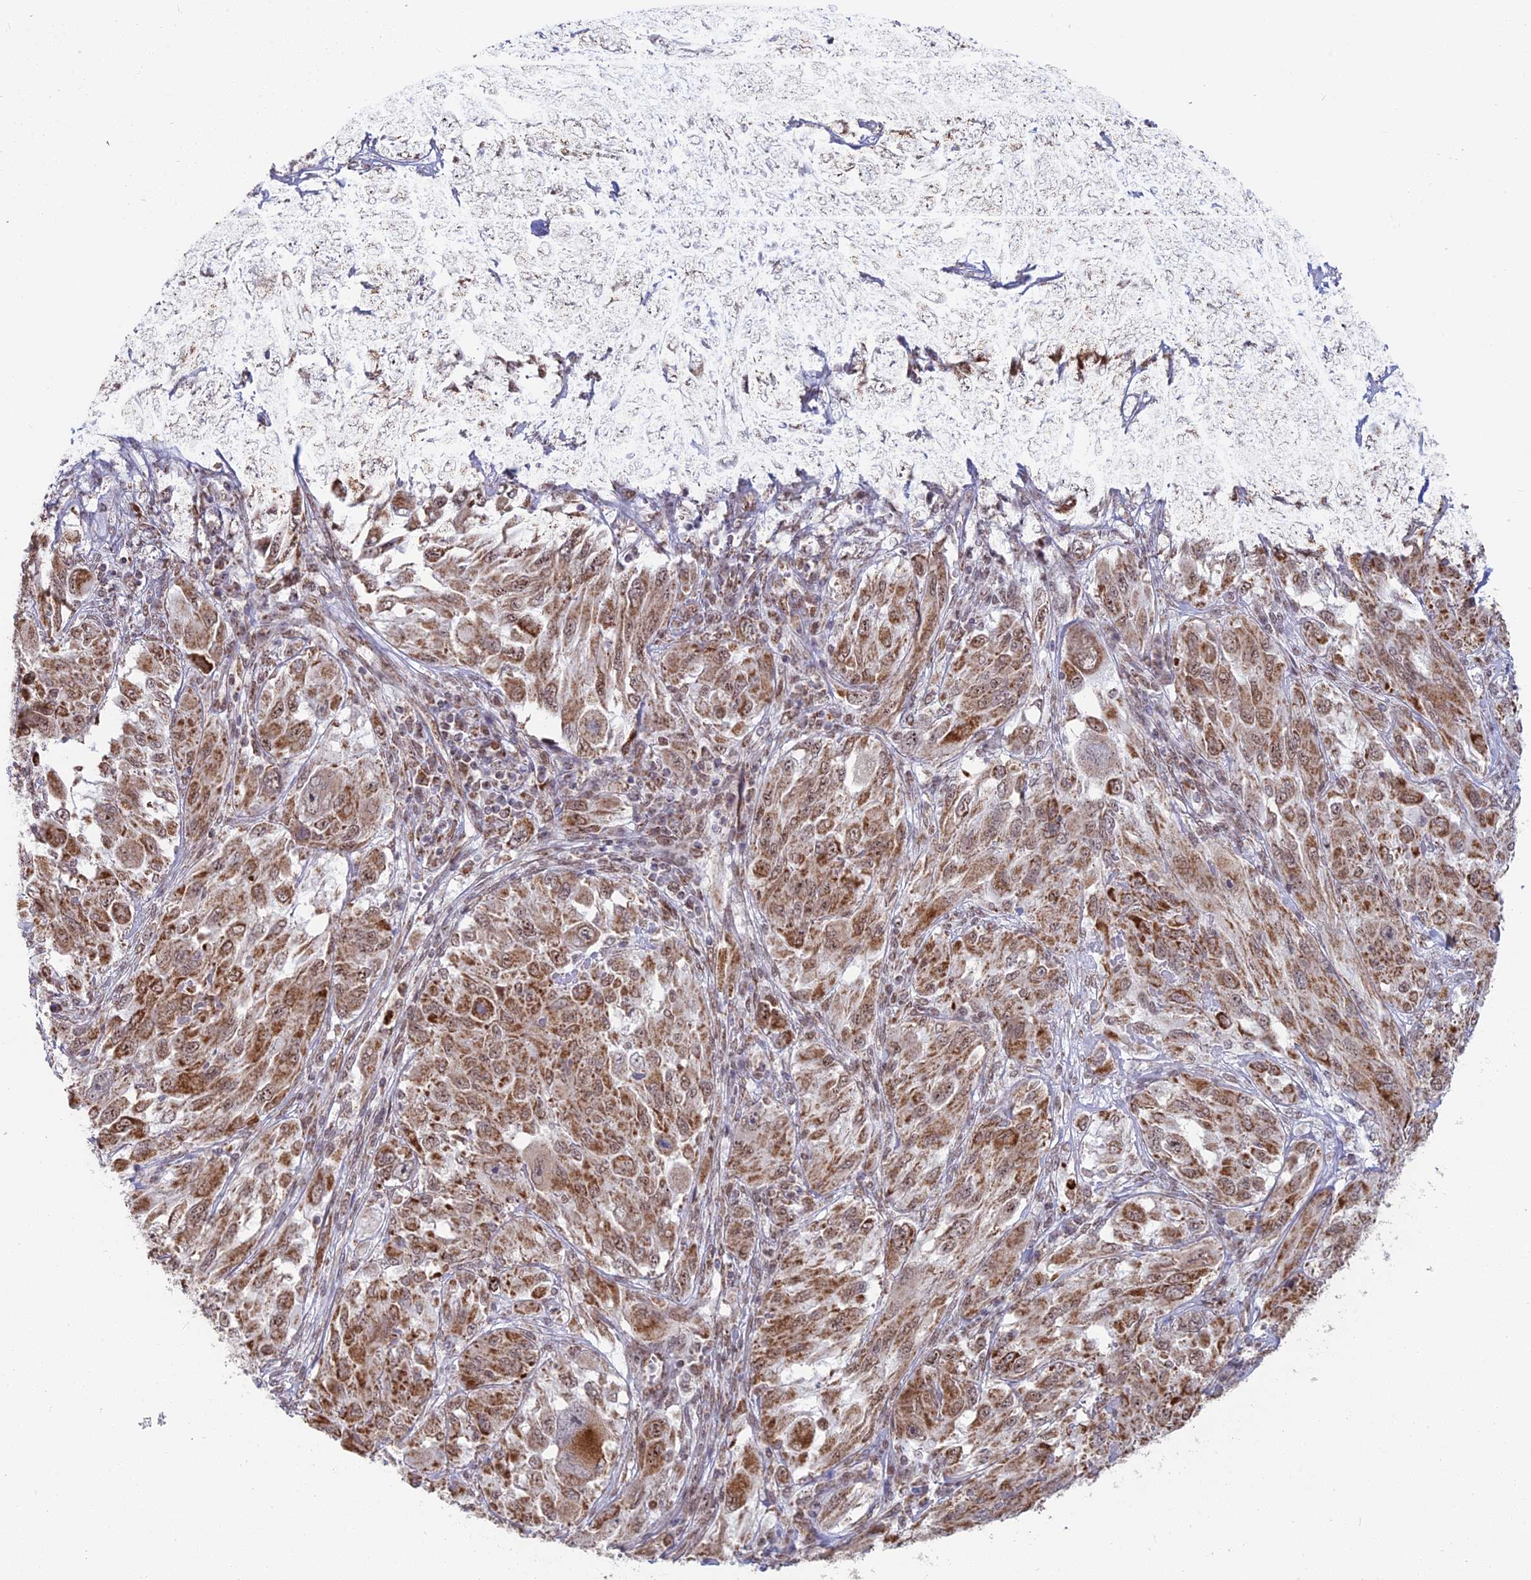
{"staining": {"intensity": "moderate", "quantity": ">75%", "location": "cytoplasmic/membranous"}, "tissue": "melanoma", "cell_type": "Tumor cells", "image_type": "cancer", "snomed": [{"axis": "morphology", "description": "Malignant melanoma, NOS"}, {"axis": "topography", "description": "Skin"}], "caption": "Immunohistochemistry (IHC) of malignant melanoma demonstrates medium levels of moderate cytoplasmic/membranous staining in about >75% of tumor cells.", "gene": "ARHGAP40", "patient": {"sex": "female", "age": 91}}